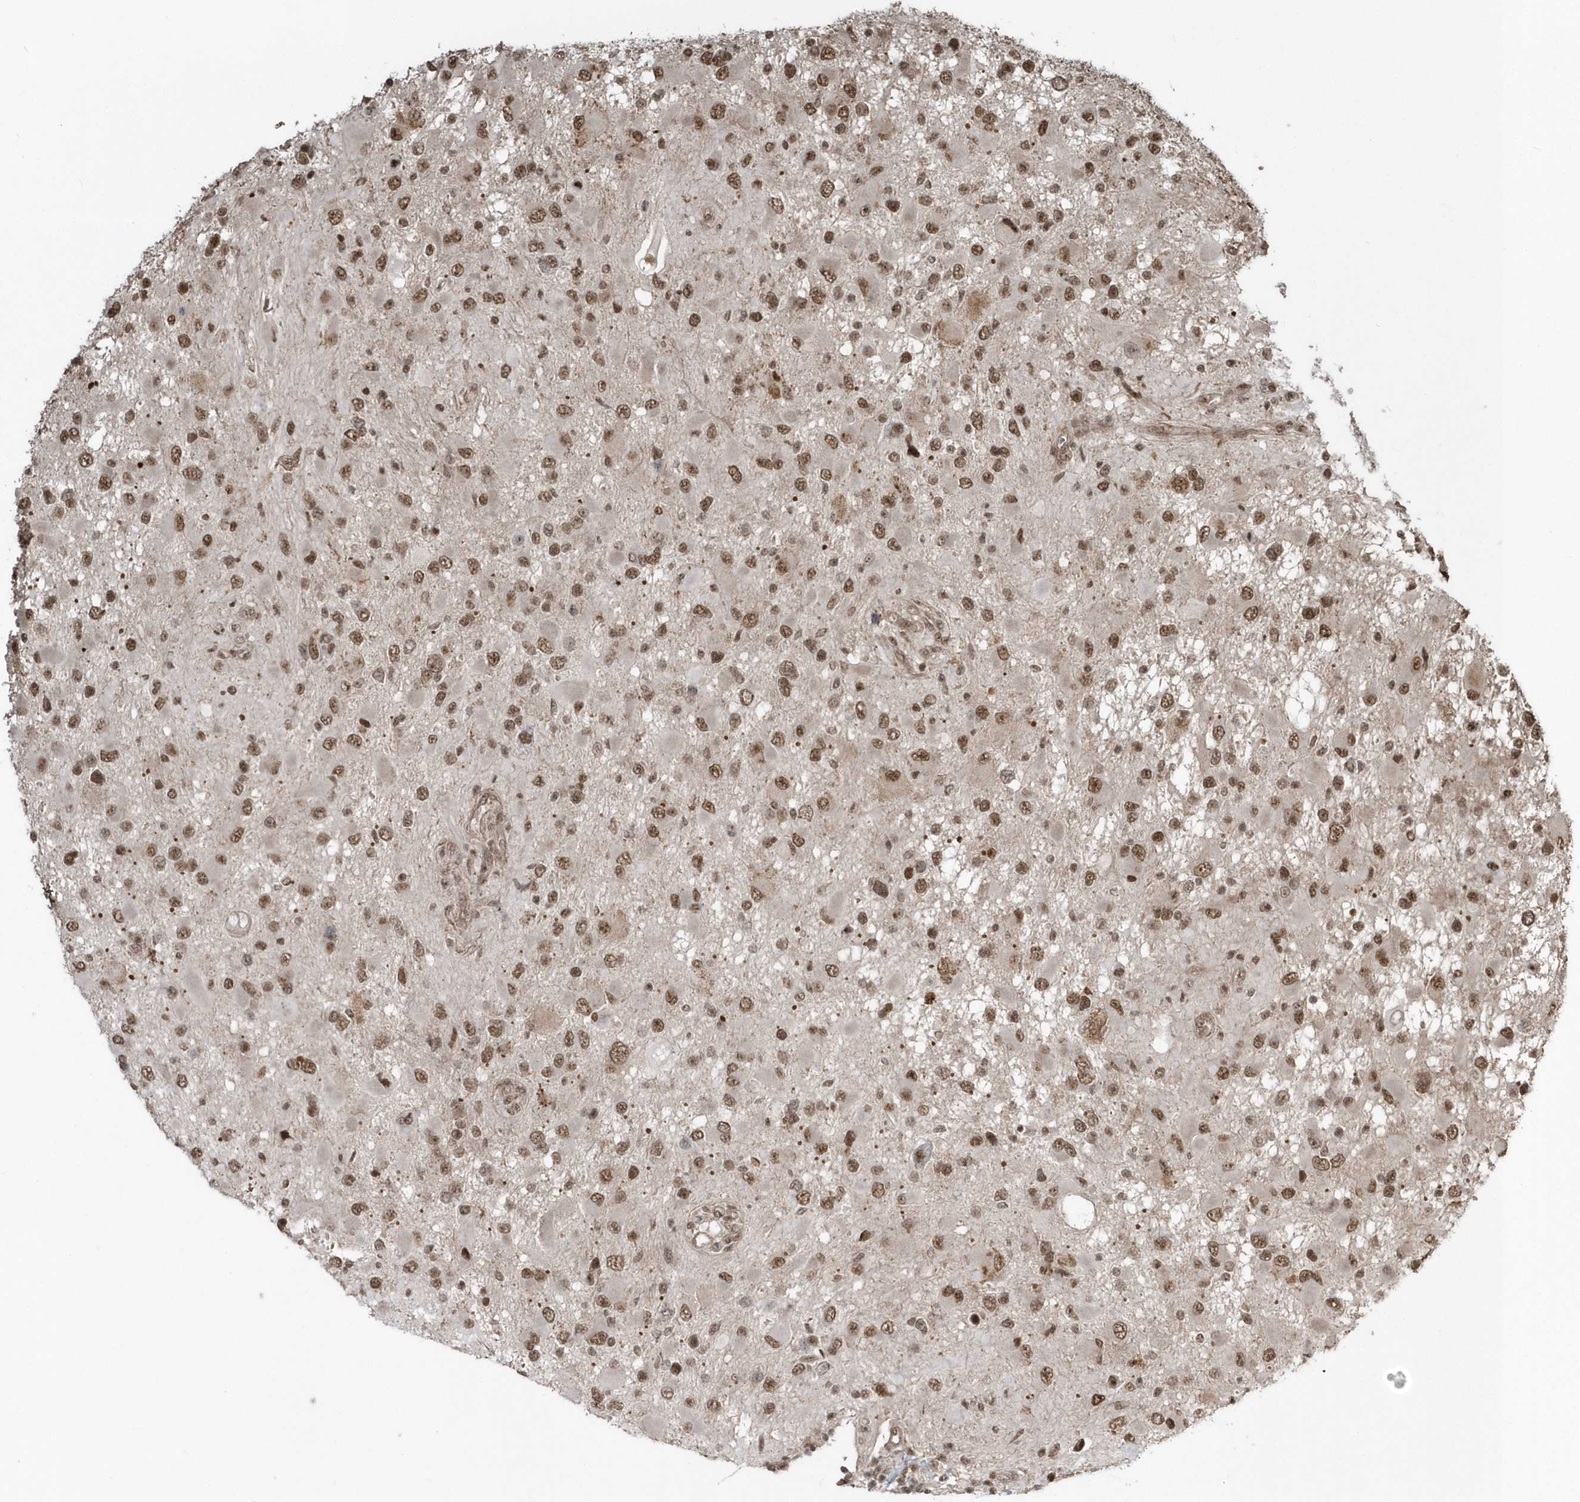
{"staining": {"intensity": "moderate", "quantity": ">75%", "location": "nuclear"}, "tissue": "glioma", "cell_type": "Tumor cells", "image_type": "cancer", "snomed": [{"axis": "morphology", "description": "Glioma, malignant, High grade"}, {"axis": "topography", "description": "Brain"}], "caption": "This photomicrograph shows immunohistochemistry (IHC) staining of glioma, with medium moderate nuclear positivity in about >75% of tumor cells.", "gene": "EPB41L4A", "patient": {"sex": "male", "age": 53}}